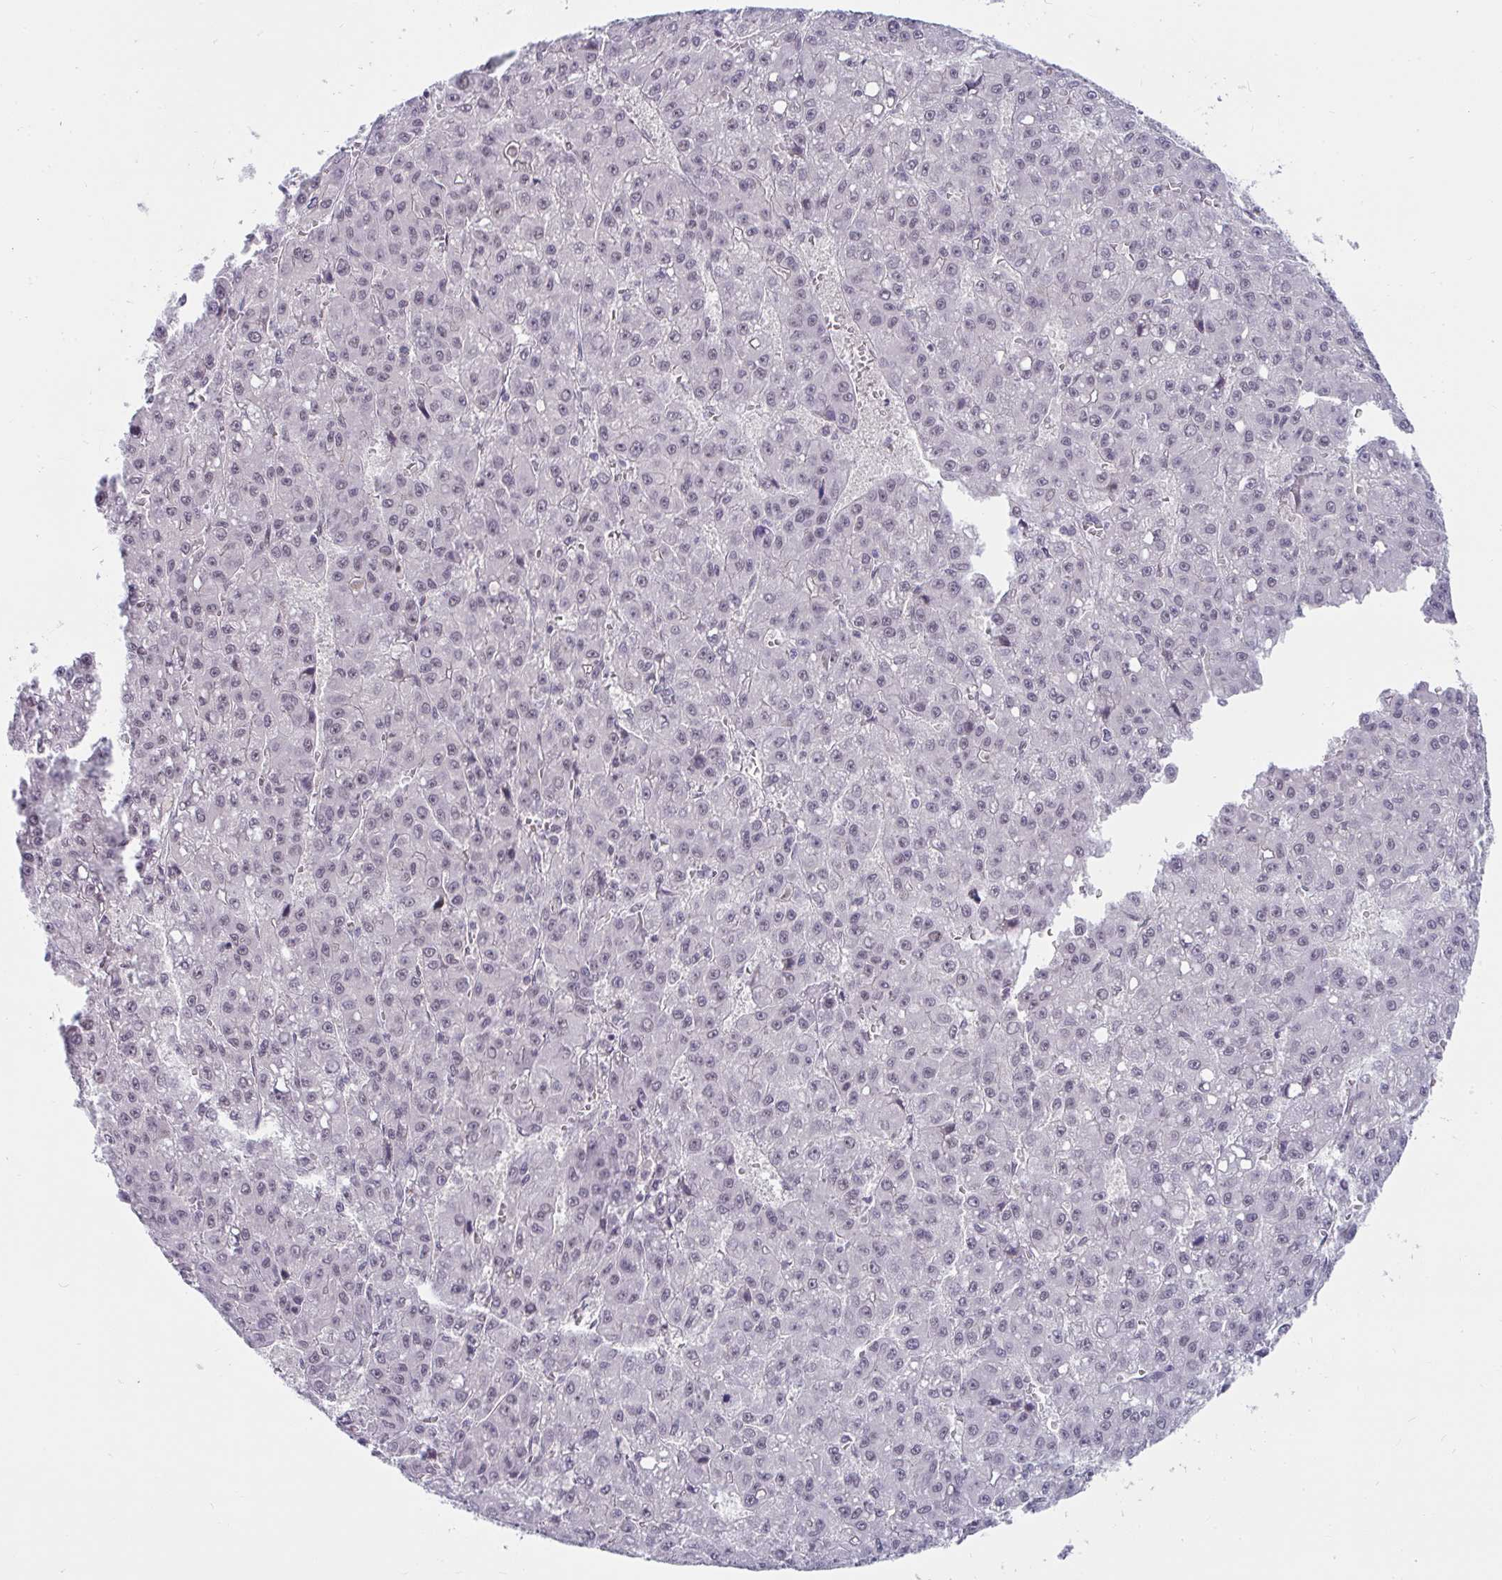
{"staining": {"intensity": "negative", "quantity": "none", "location": "none"}, "tissue": "liver cancer", "cell_type": "Tumor cells", "image_type": "cancer", "snomed": [{"axis": "morphology", "description": "Carcinoma, Hepatocellular, NOS"}, {"axis": "topography", "description": "Liver"}], "caption": "Immunohistochemistry (IHC) of human liver cancer (hepatocellular carcinoma) displays no staining in tumor cells.", "gene": "PRR14", "patient": {"sex": "male", "age": 70}}